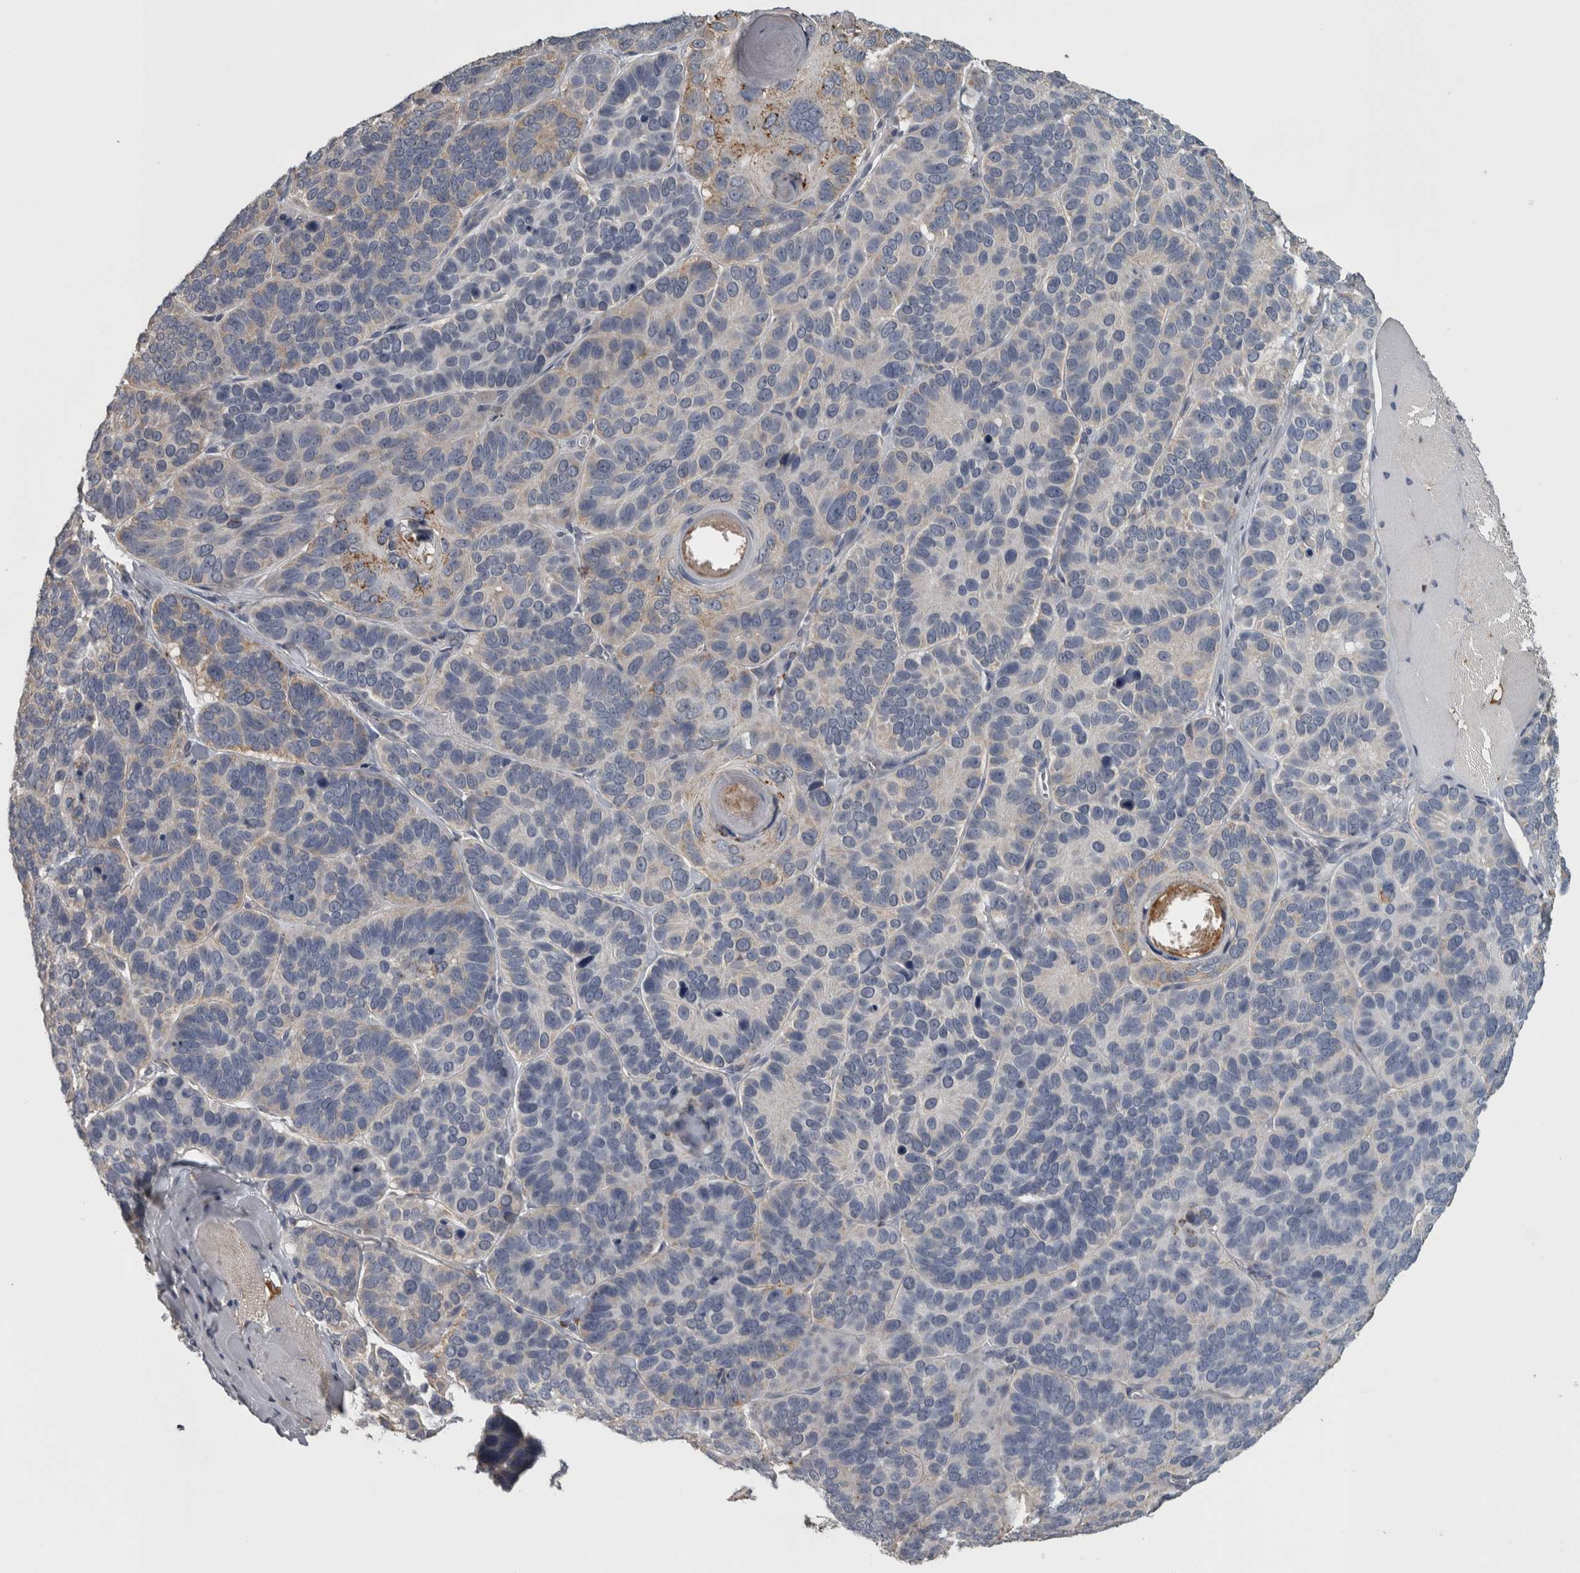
{"staining": {"intensity": "moderate", "quantity": "<25%", "location": "cytoplasmic/membranous"}, "tissue": "skin cancer", "cell_type": "Tumor cells", "image_type": "cancer", "snomed": [{"axis": "morphology", "description": "Basal cell carcinoma"}, {"axis": "topography", "description": "Skin"}], "caption": "Immunohistochemical staining of human basal cell carcinoma (skin) shows low levels of moderate cytoplasmic/membranous positivity in about <25% of tumor cells.", "gene": "FRK", "patient": {"sex": "male", "age": 62}}